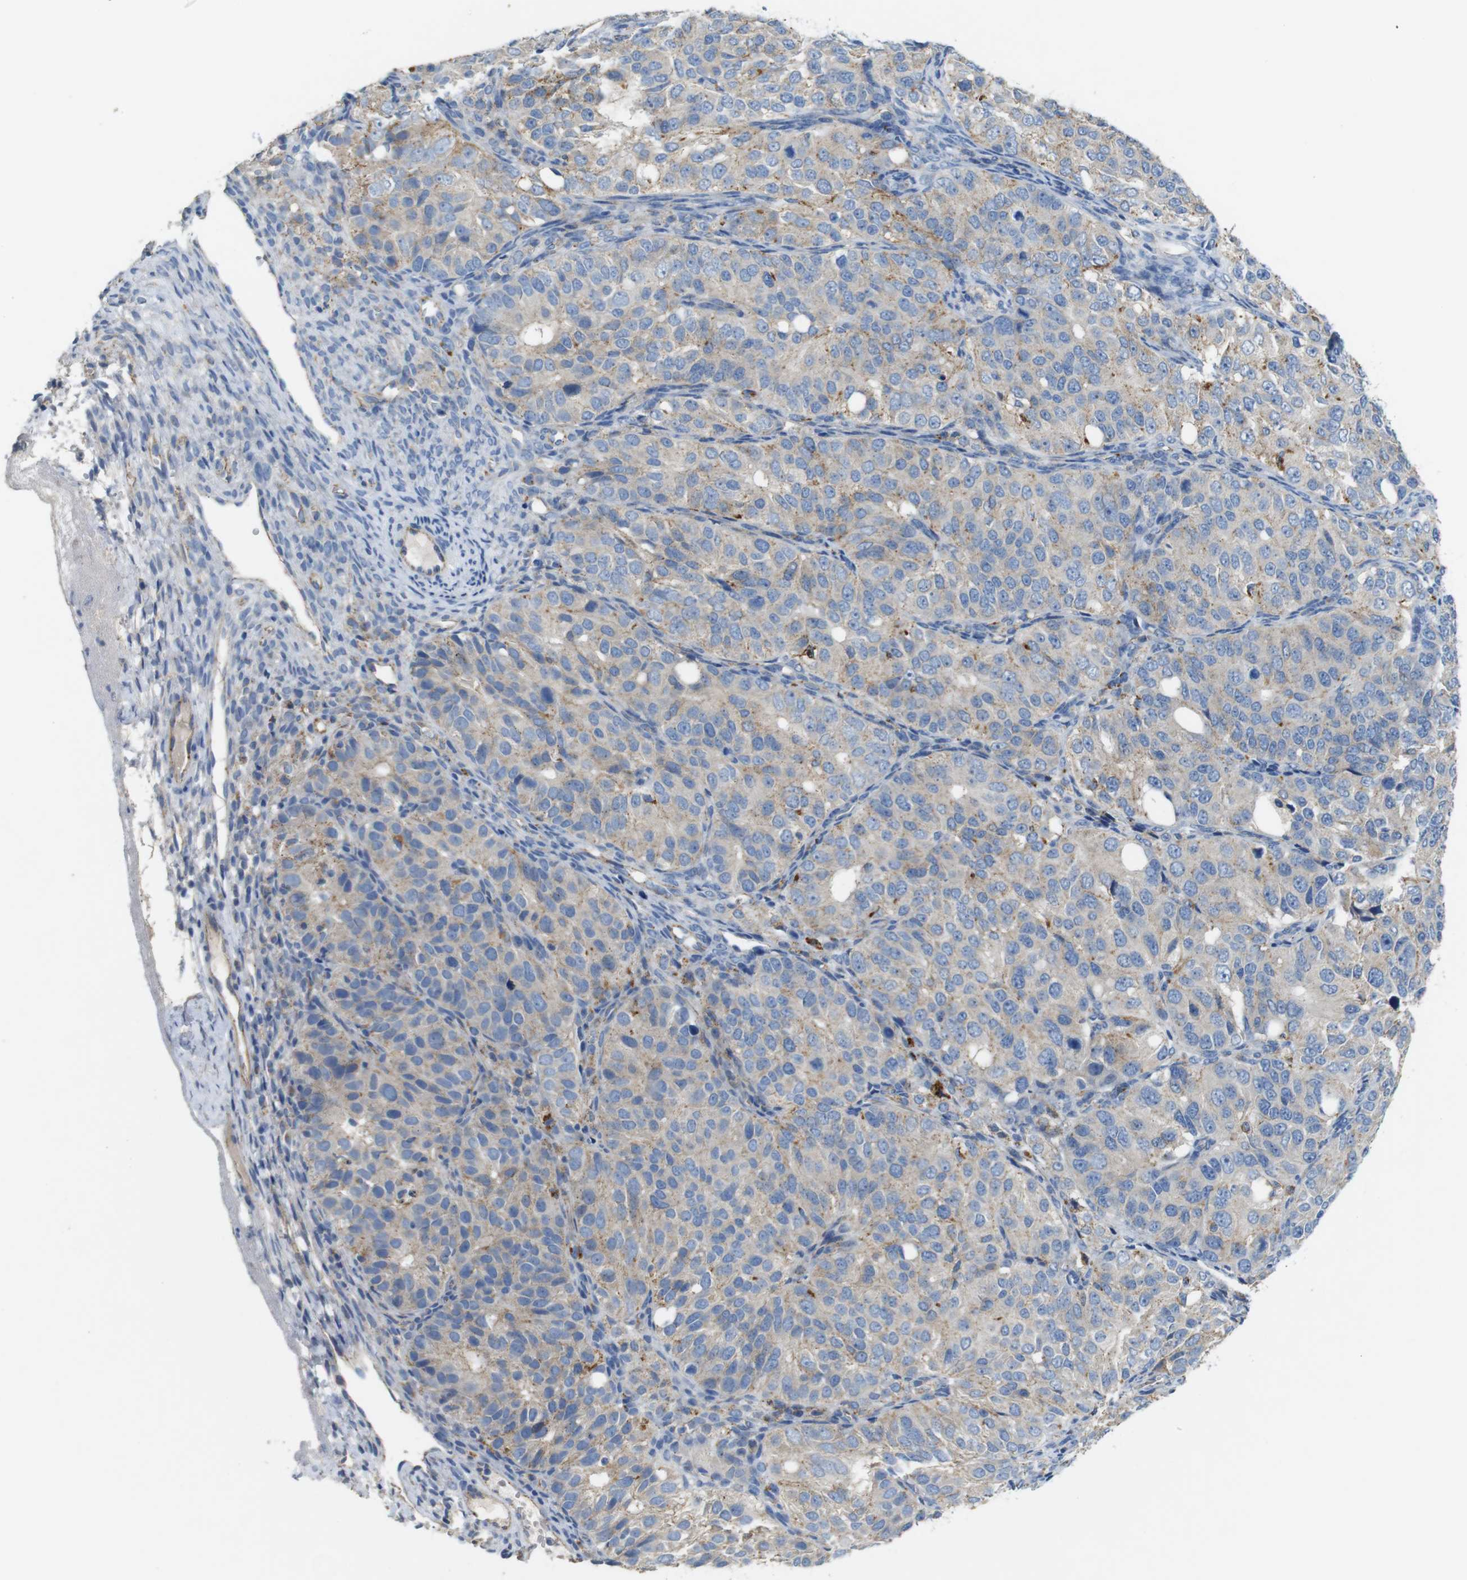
{"staining": {"intensity": "weak", "quantity": "25%-75%", "location": "cytoplasmic/membranous"}, "tissue": "ovarian cancer", "cell_type": "Tumor cells", "image_type": "cancer", "snomed": [{"axis": "morphology", "description": "Carcinoma, endometroid"}, {"axis": "topography", "description": "Ovary"}], "caption": "The image exhibits a brown stain indicating the presence of a protein in the cytoplasmic/membranous of tumor cells in ovarian cancer.", "gene": "NHLRC3", "patient": {"sex": "female", "age": 51}}